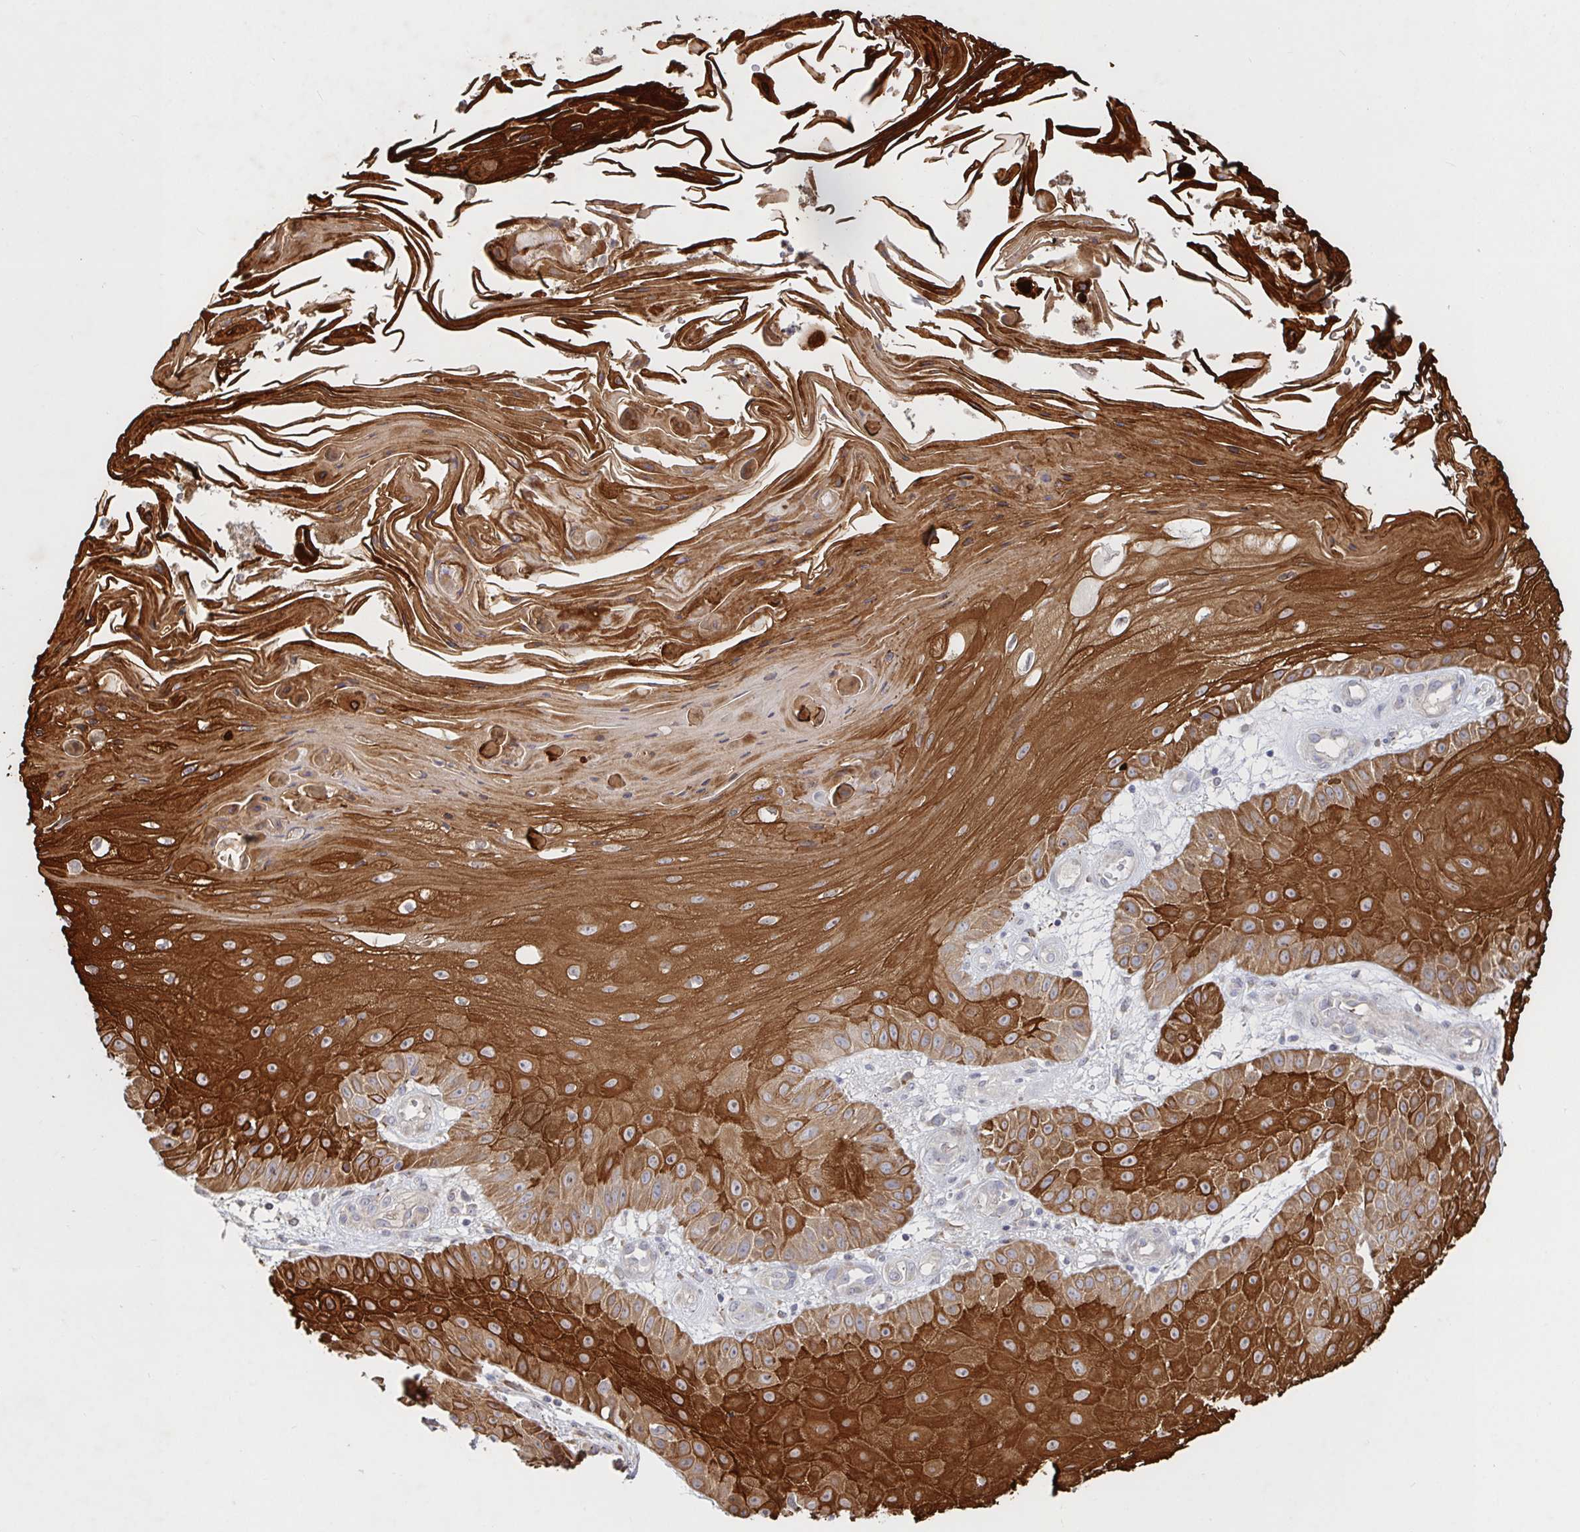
{"staining": {"intensity": "strong", "quantity": ">75%", "location": "cytoplasmic/membranous"}, "tissue": "skin cancer", "cell_type": "Tumor cells", "image_type": "cancer", "snomed": [{"axis": "morphology", "description": "Squamous cell carcinoma, NOS"}, {"axis": "topography", "description": "Skin"}], "caption": "Skin squamous cell carcinoma stained with a brown dye exhibits strong cytoplasmic/membranous positive staining in about >75% of tumor cells.", "gene": "AACS", "patient": {"sex": "male", "age": 70}}